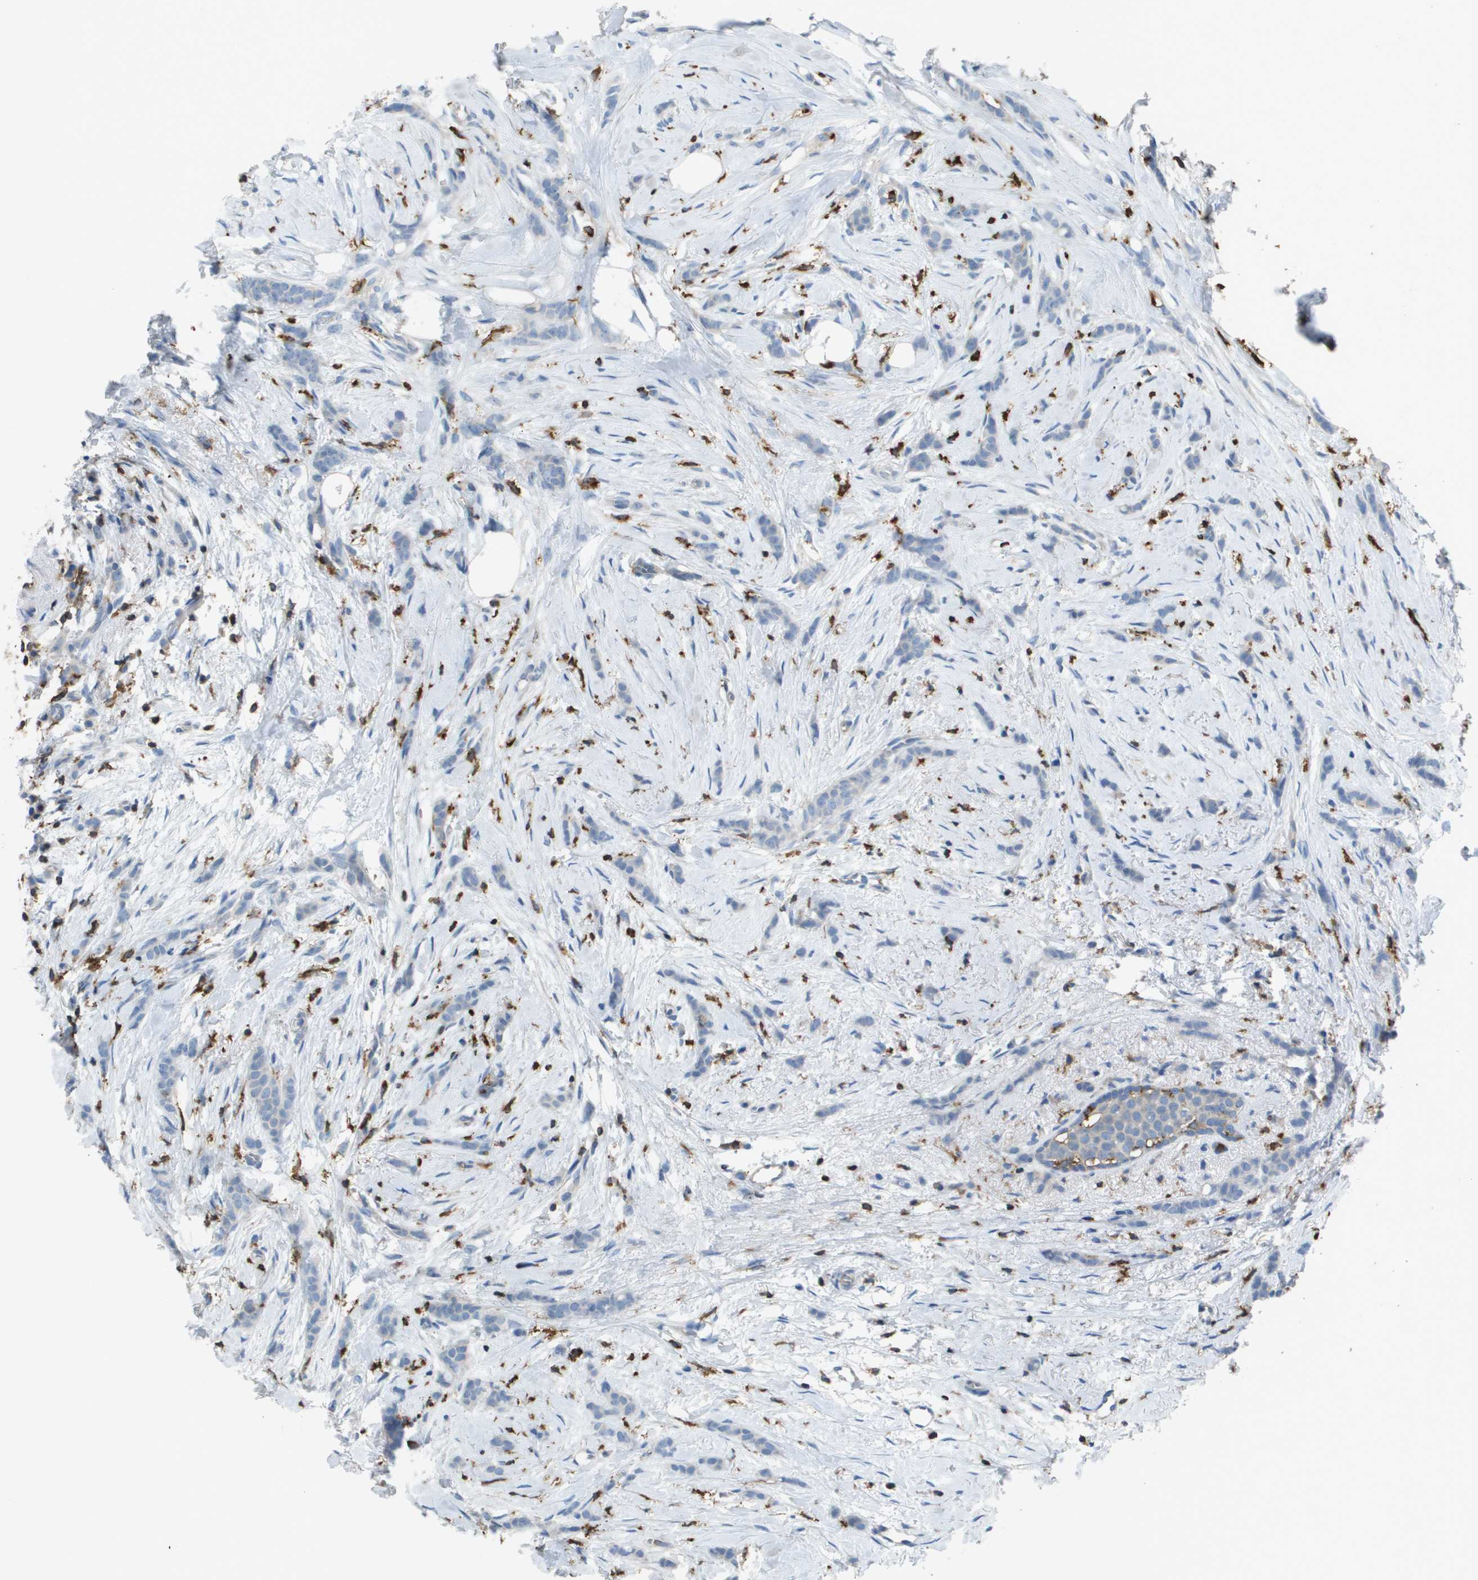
{"staining": {"intensity": "negative", "quantity": "none", "location": "none"}, "tissue": "breast cancer", "cell_type": "Tumor cells", "image_type": "cancer", "snomed": [{"axis": "morphology", "description": "Lobular carcinoma, in situ"}, {"axis": "morphology", "description": "Lobular carcinoma"}, {"axis": "topography", "description": "Breast"}], "caption": "Immunohistochemistry (IHC) micrograph of neoplastic tissue: breast lobular carcinoma in situ stained with DAB exhibits no significant protein expression in tumor cells.", "gene": "APBB1IP", "patient": {"sex": "female", "age": 41}}